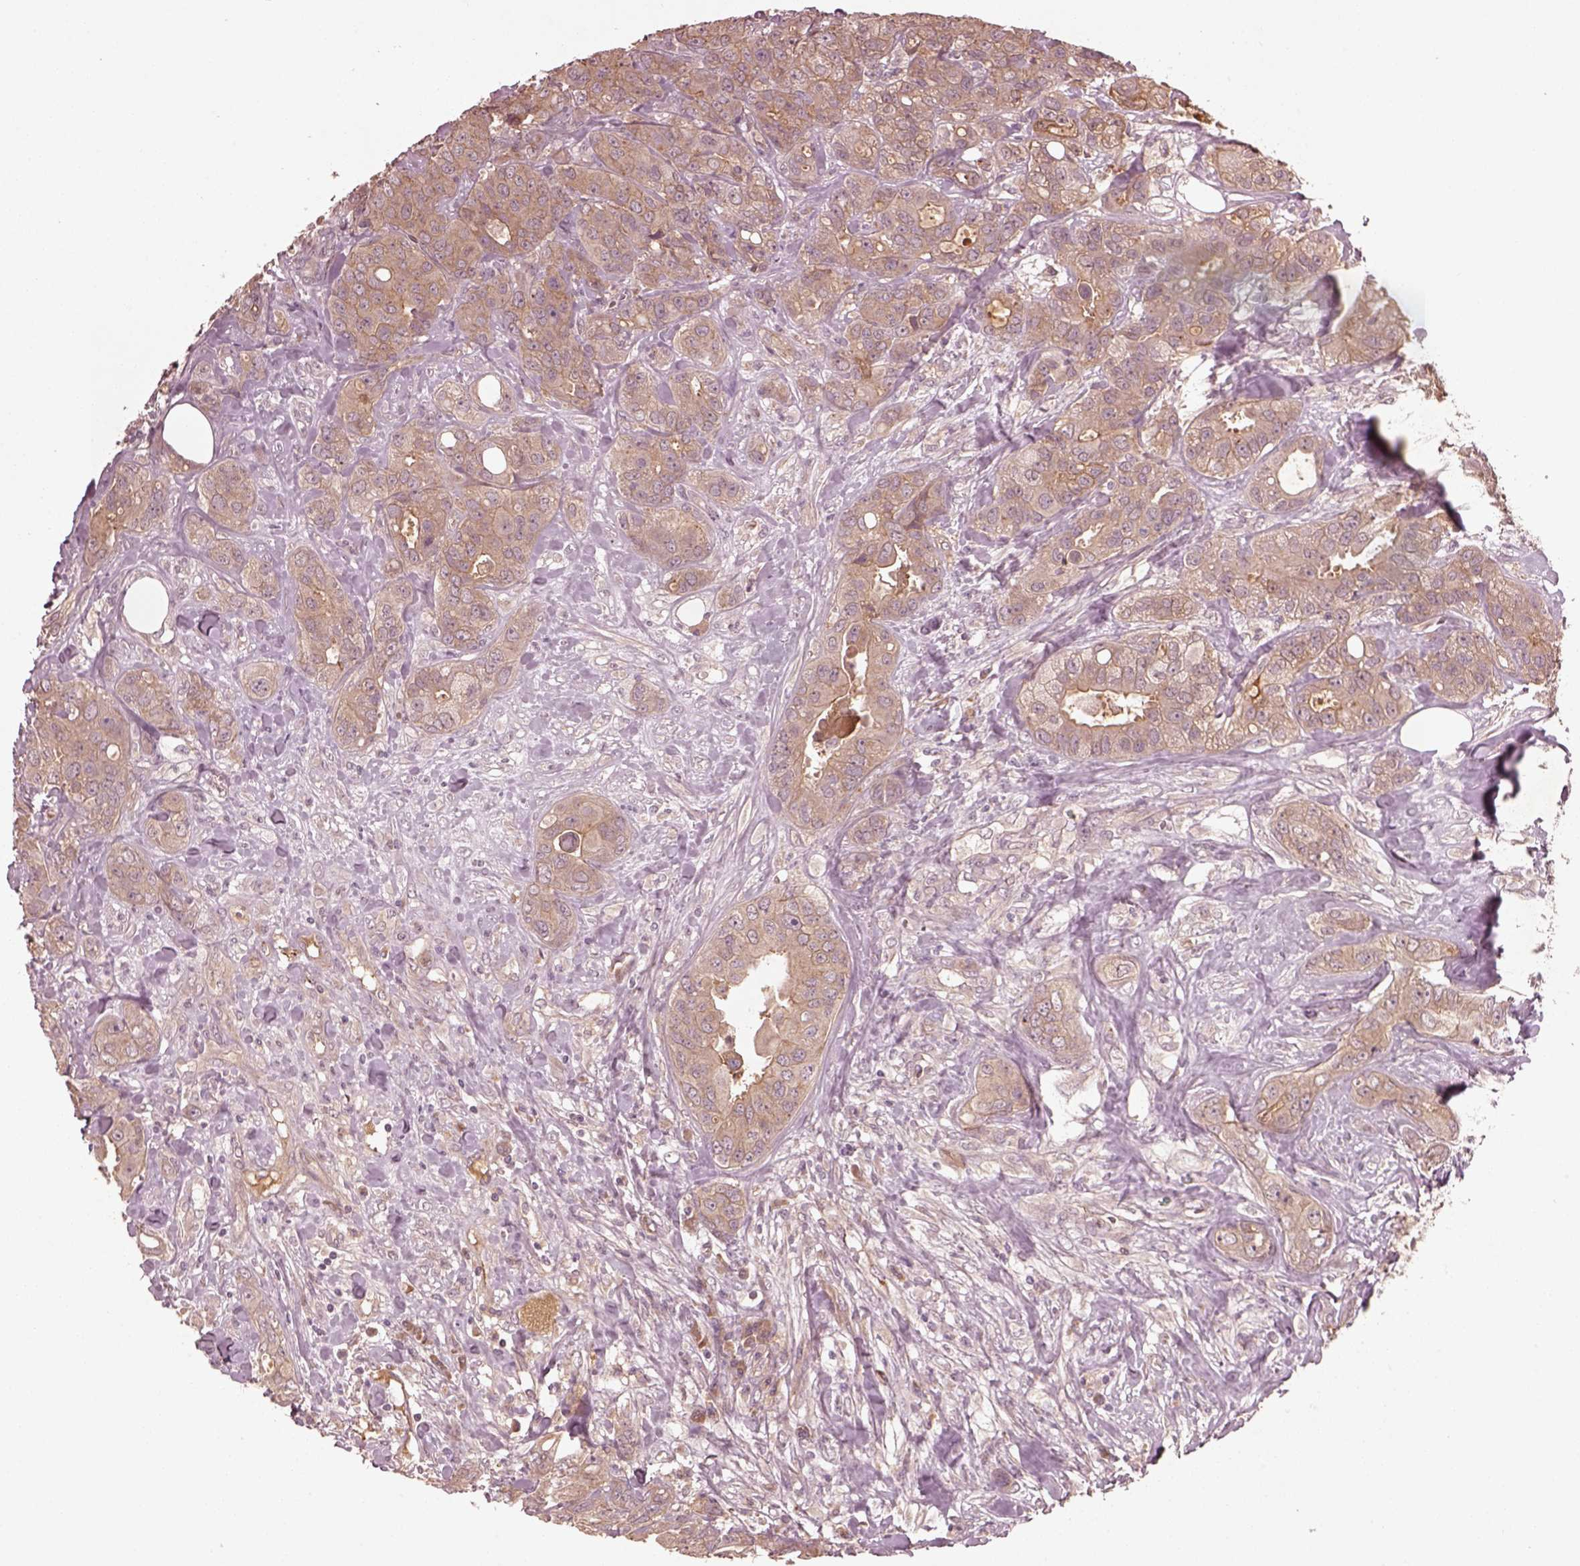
{"staining": {"intensity": "weak", "quantity": ">75%", "location": "cytoplasmic/membranous"}, "tissue": "breast cancer", "cell_type": "Tumor cells", "image_type": "cancer", "snomed": [{"axis": "morphology", "description": "Duct carcinoma"}, {"axis": "topography", "description": "Breast"}], "caption": "Protein analysis of breast invasive ductal carcinoma tissue shows weak cytoplasmic/membranous staining in approximately >75% of tumor cells. The protein is stained brown, and the nuclei are stained in blue (DAB (3,3'-diaminobenzidine) IHC with brightfield microscopy, high magnification).", "gene": "FAM234A", "patient": {"sex": "female", "age": 43}}